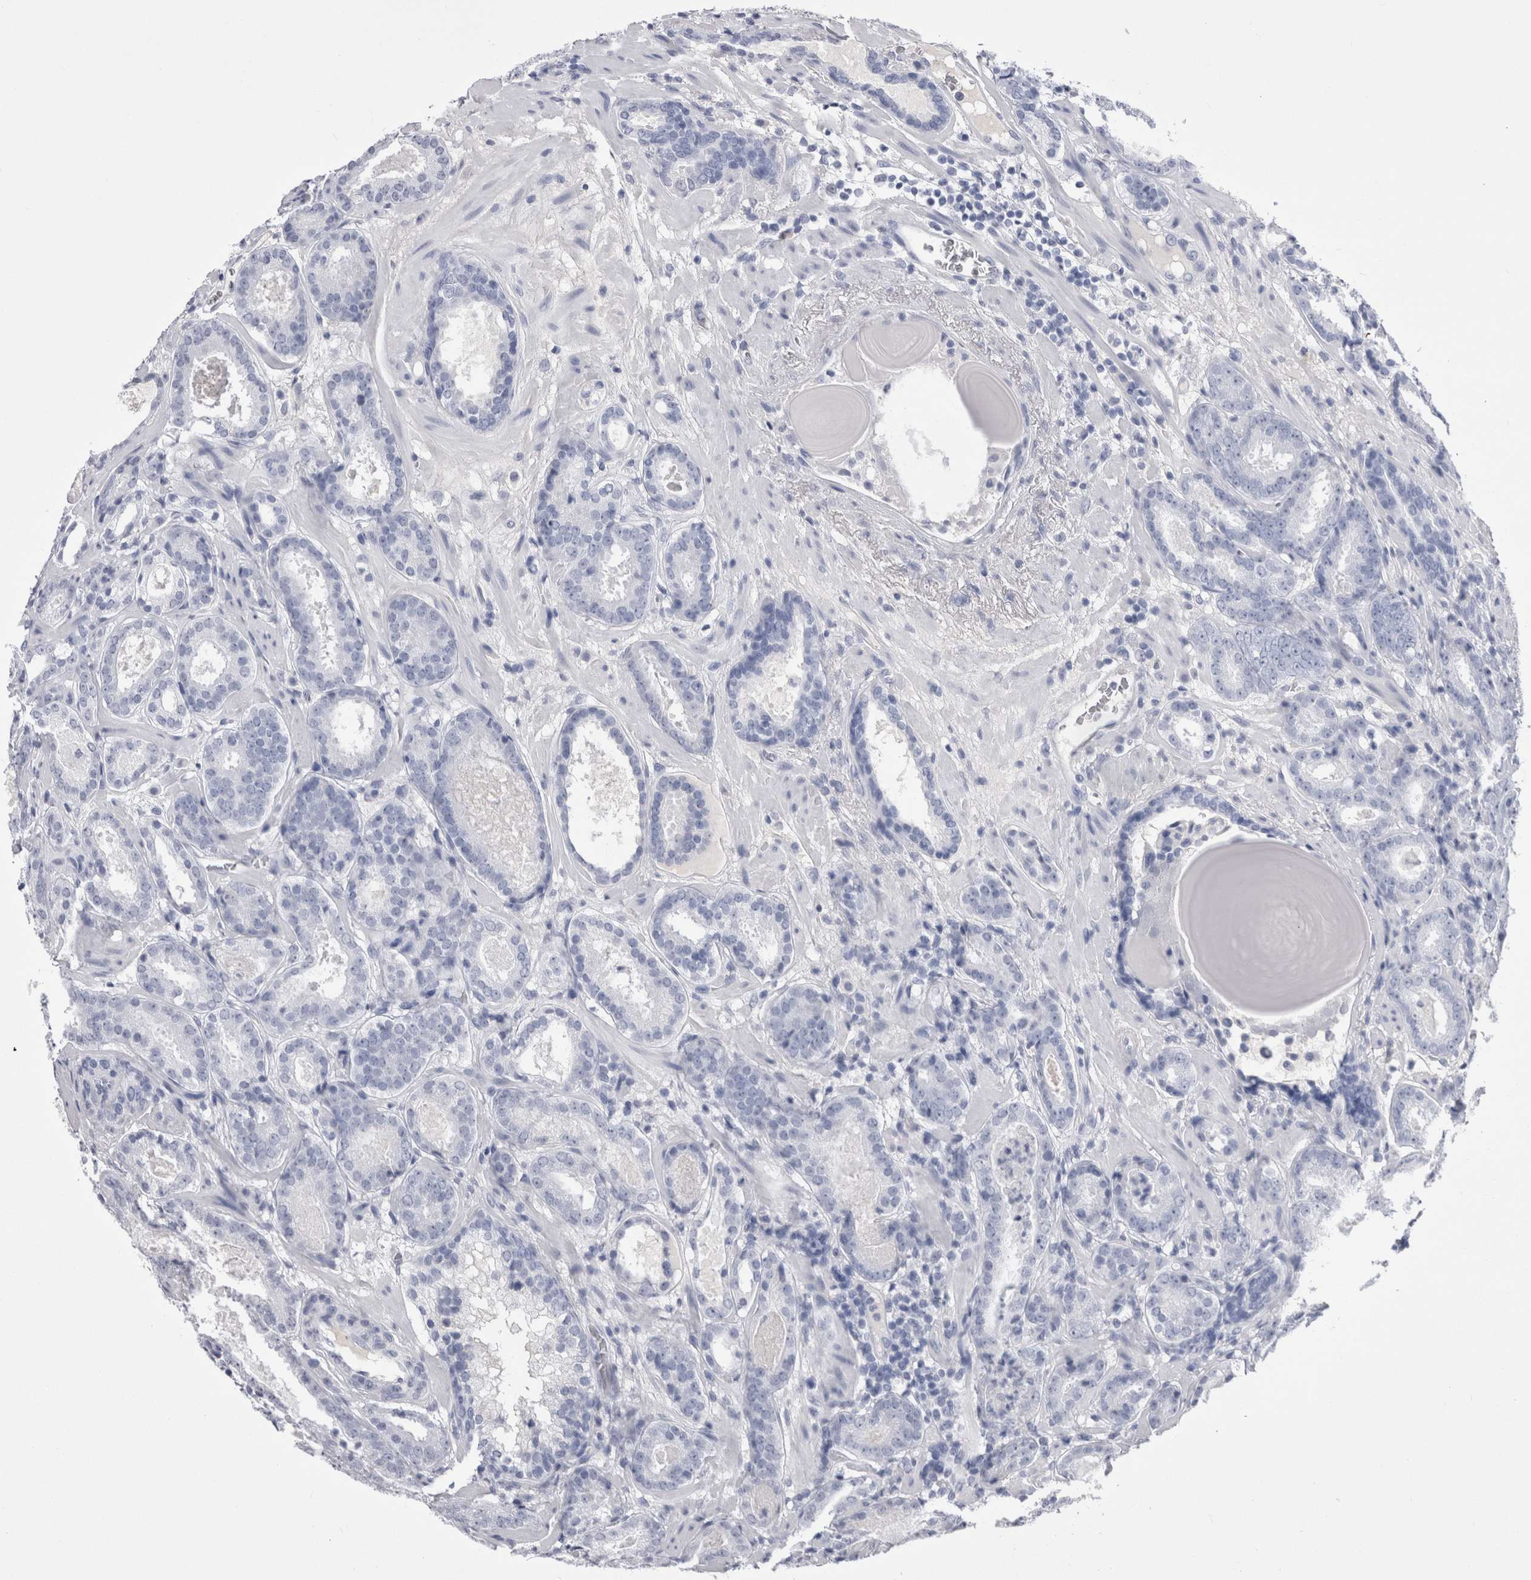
{"staining": {"intensity": "negative", "quantity": "none", "location": "none"}, "tissue": "prostate cancer", "cell_type": "Tumor cells", "image_type": "cancer", "snomed": [{"axis": "morphology", "description": "Adenocarcinoma, Low grade"}, {"axis": "topography", "description": "Prostate"}], "caption": "The micrograph demonstrates no significant positivity in tumor cells of prostate low-grade adenocarcinoma.", "gene": "CDHR5", "patient": {"sex": "male", "age": 69}}